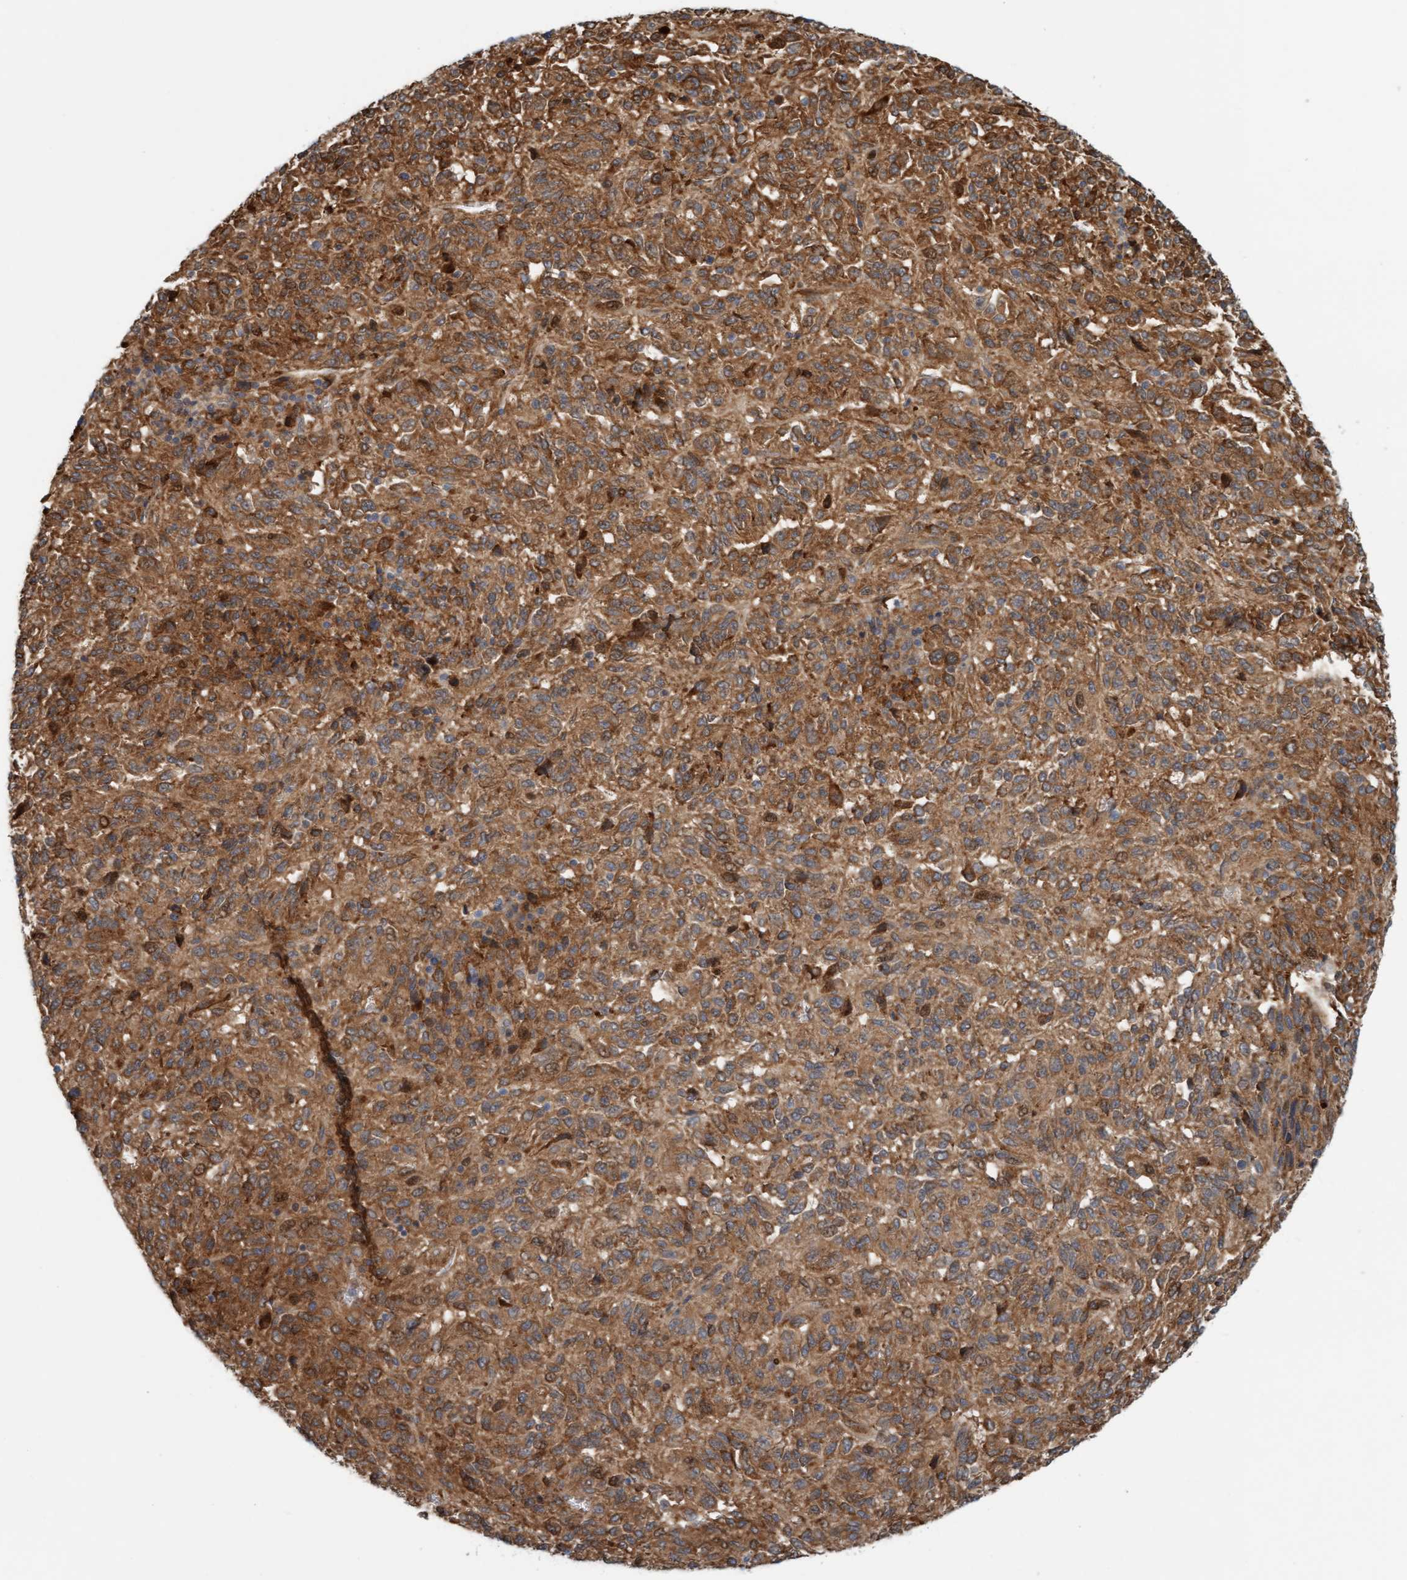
{"staining": {"intensity": "moderate", "quantity": ">75%", "location": "cytoplasmic/membranous"}, "tissue": "melanoma", "cell_type": "Tumor cells", "image_type": "cancer", "snomed": [{"axis": "morphology", "description": "Malignant melanoma, Metastatic site"}, {"axis": "topography", "description": "Lung"}], "caption": "A high-resolution photomicrograph shows IHC staining of malignant melanoma (metastatic site), which displays moderate cytoplasmic/membranous positivity in about >75% of tumor cells.", "gene": "EIF4EBP1", "patient": {"sex": "male", "age": 64}}